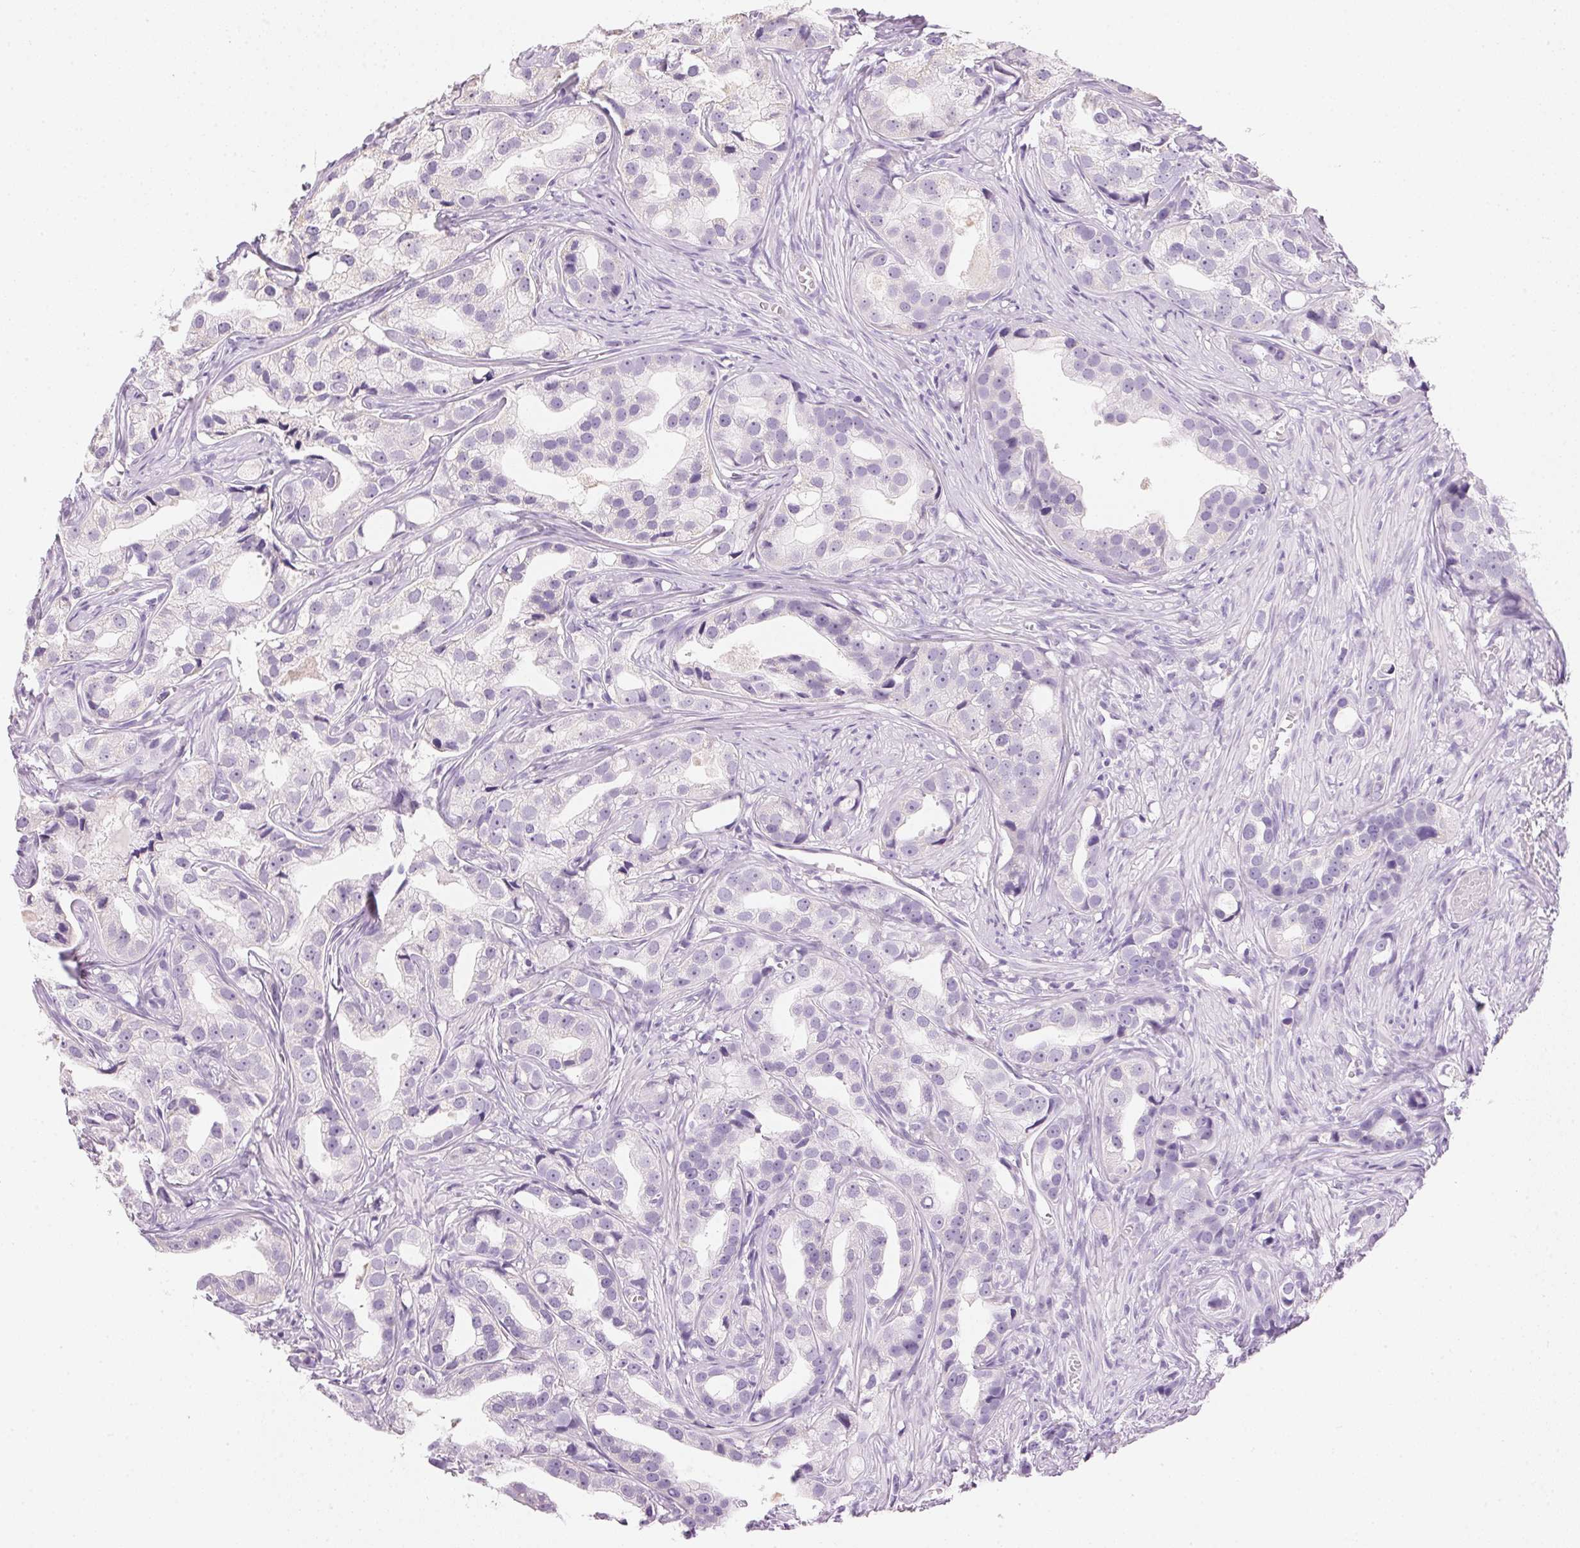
{"staining": {"intensity": "negative", "quantity": "none", "location": "none"}, "tissue": "prostate cancer", "cell_type": "Tumor cells", "image_type": "cancer", "snomed": [{"axis": "morphology", "description": "Adenocarcinoma, High grade"}, {"axis": "topography", "description": "Prostate"}], "caption": "The histopathology image reveals no staining of tumor cells in prostate cancer (adenocarcinoma (high-grade)).", "gene": "IGFBP1", "patient": {"sex": "male", "age": 75}}